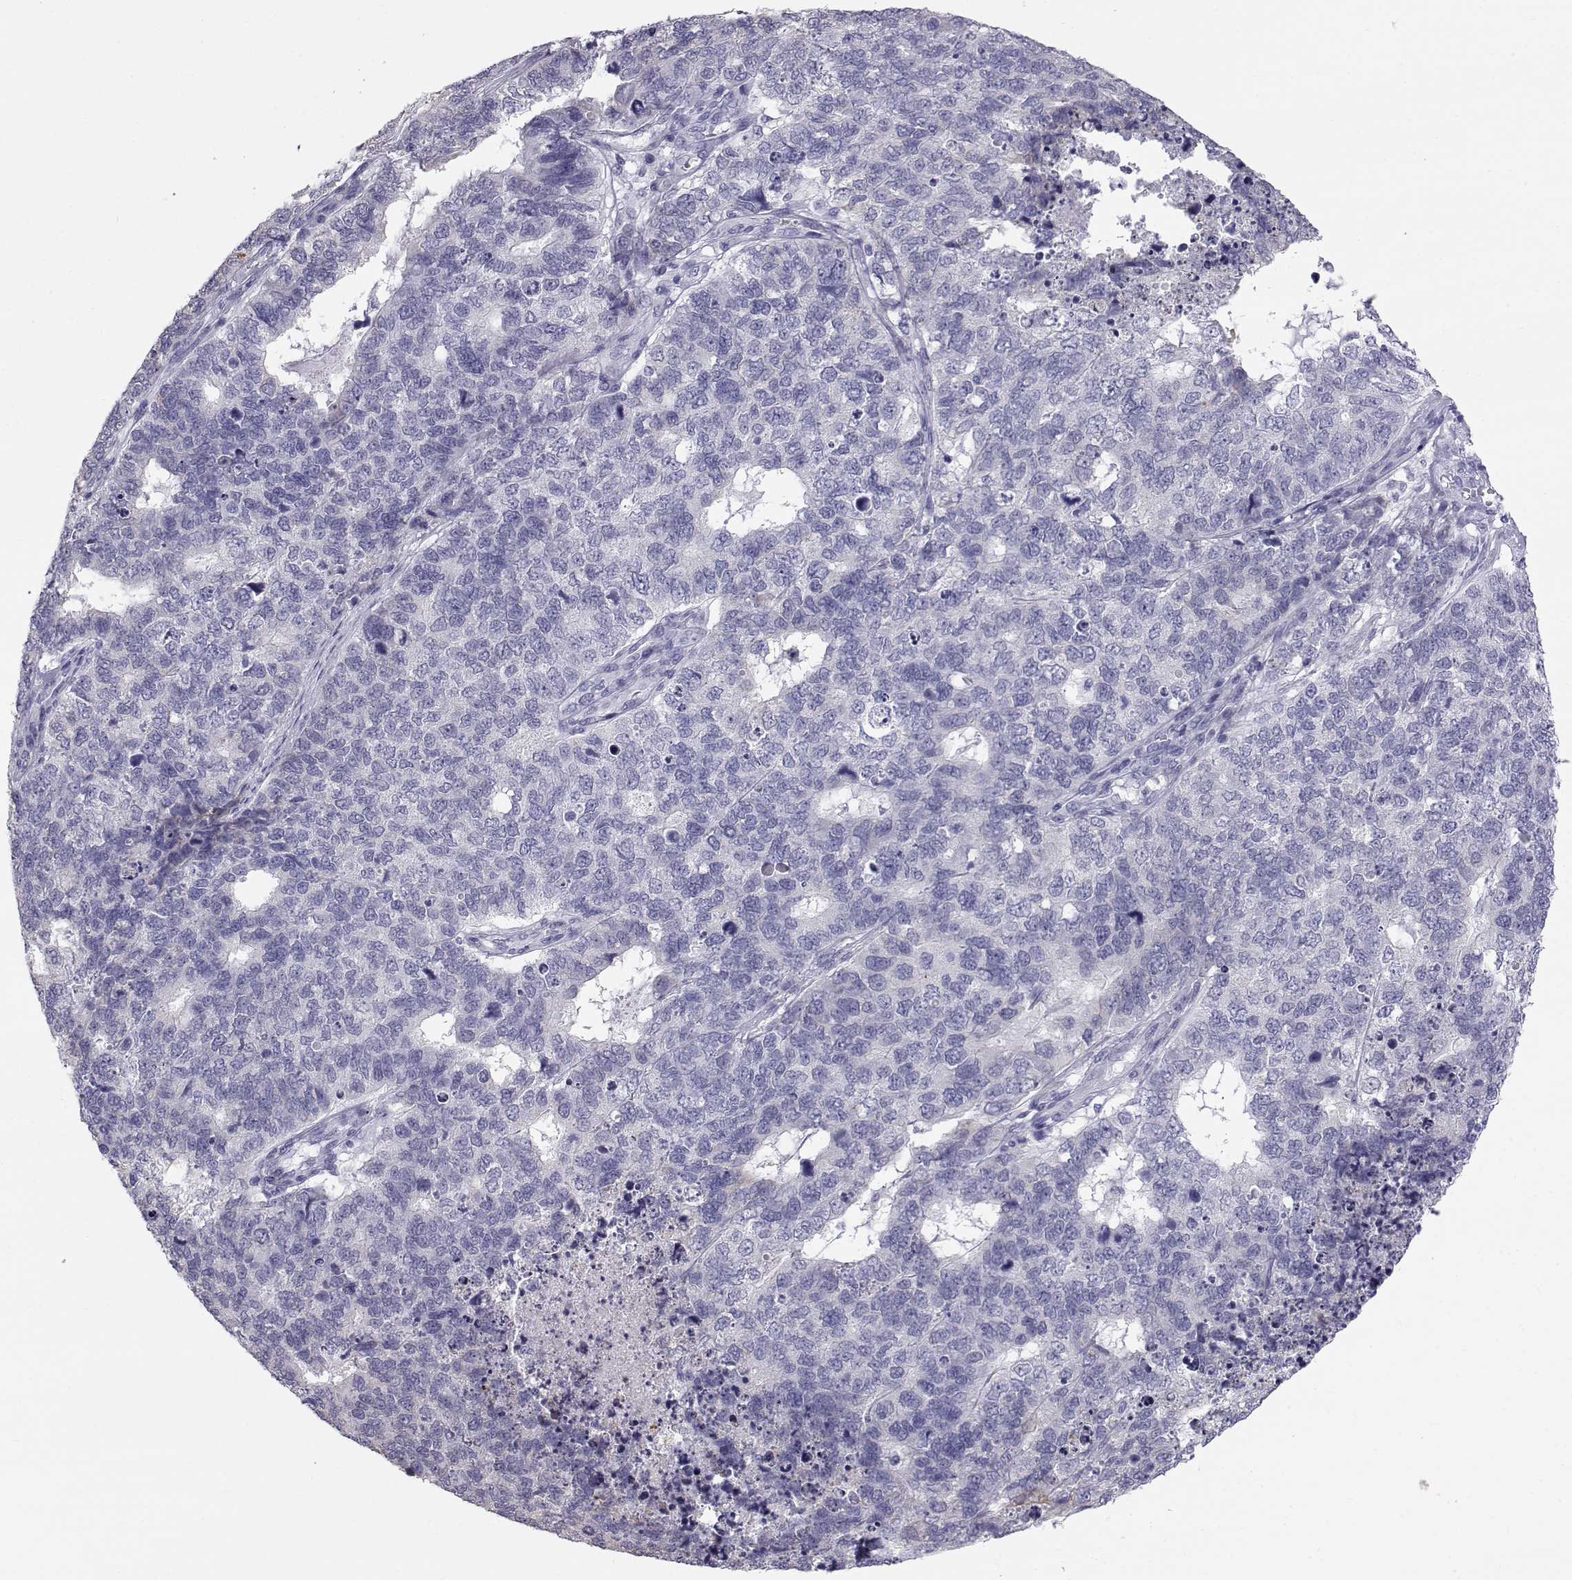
{"staining": {"intensity": "negative", "quantity": "none", "location": "none"}, "tissue": "cervical cancer", "cell_type": "Tumor cells", "image_type": "cancer", "snomed": [{"axis": "morphology", "description": "Squamous cell carcinoma, NOS"}, {"axis": "topography", "description": "Cervix"}], "caption": "Human cervical cancer stained for a protein using immunohistochemistry (IHC) exhibits no expression in tumor cells.", "gene": "RNASE12", "patient": {"sex": "female", "age": 63}}